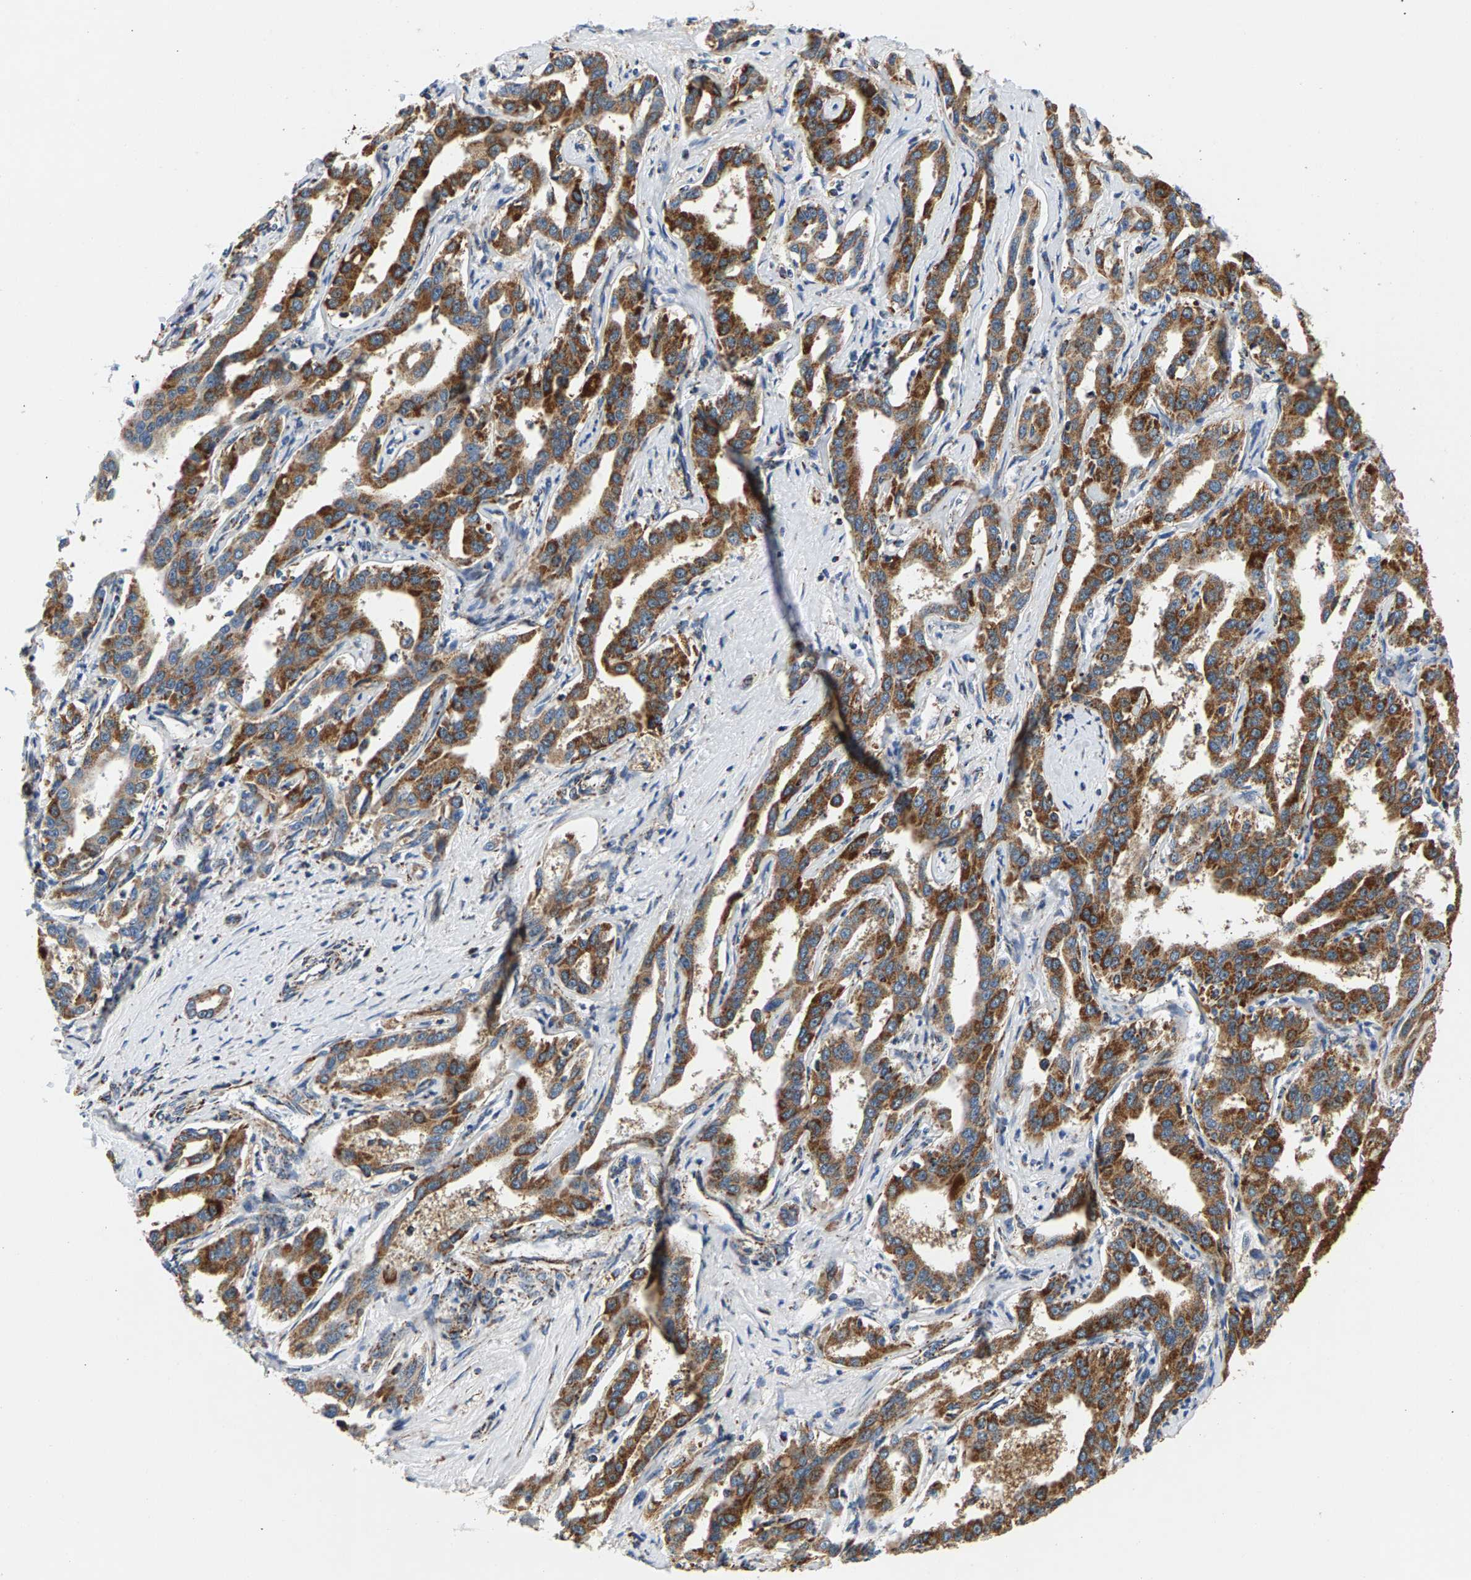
{"staining": {"intensity": "strong", "quantity": ">75%", "location": "cytoplasmic/membranous"}, "tissue": "liver cancer", "cell_type": "Tumor cells", "image_type": "cancer", "snomed": [{"axis": "morphology", "description": "Cholangiocarcinoma"}, {"axis": "topography", "description": "Liver"}], "caption": "Liver cancer (cholangiocarcinoma) was stained to show a protein in brown. There is high levels of strong cytoplasmic/membranous expression in approximately >75% of tumor cells. (DAB (3,3'-diaminobenzidine) IHC, brown staining for protein, blue staining for nuclei).", "gene": "PDE1A", "patient": {"sex": "male", "age": 59}}